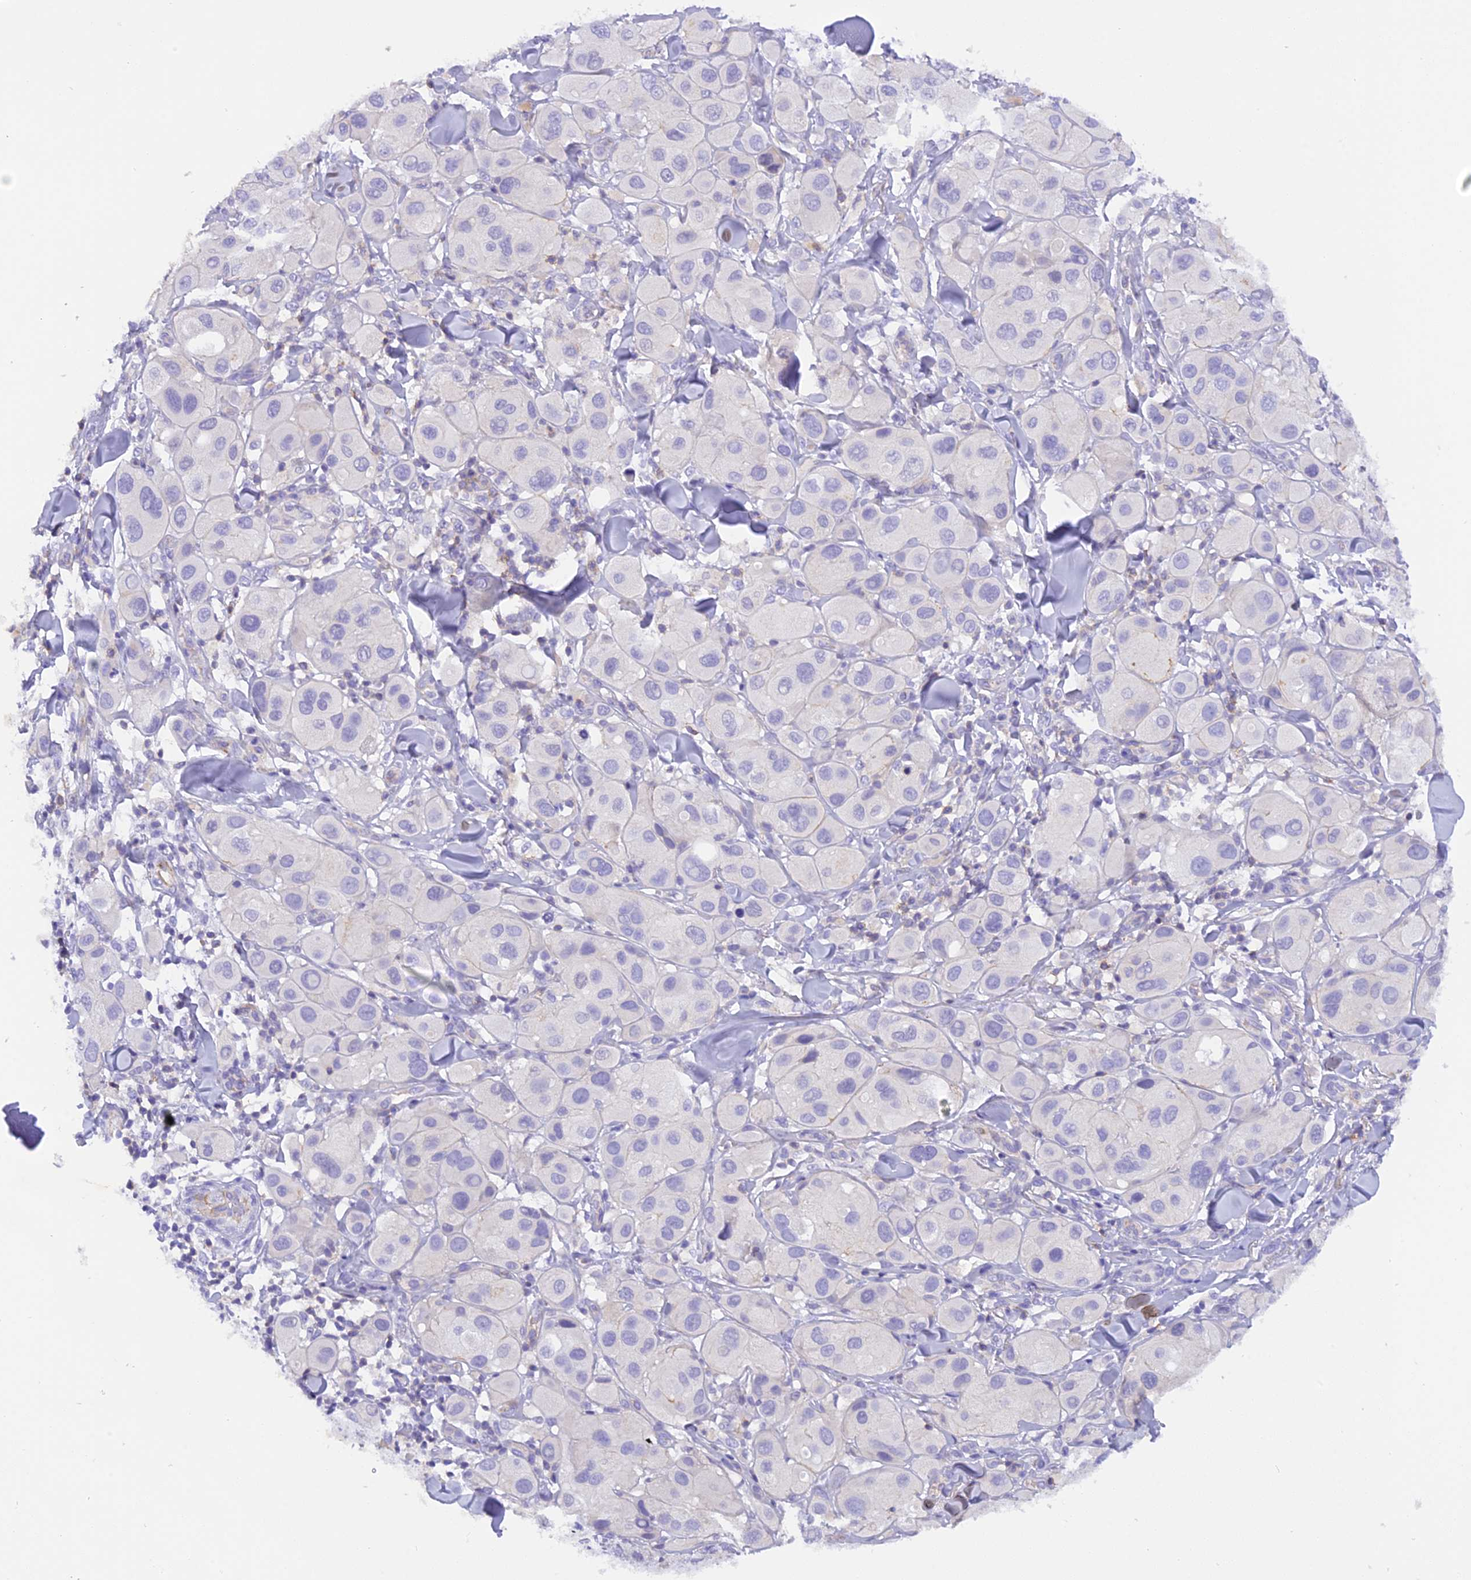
{"staining": {"intensity": "negative", "quantity": "none", "location": "none"}, "tissue": "melanoma", "cell_type": "Tumor cells", "image_type": "cancer", "snomed": [{"axis": "morphology", "description": "Malignant melanoma, Metastatic site"}, {"axis": "topography", "description": "Skin"}], "caption": "High magnification brightfield microscopy of melanoma stained with DAB (brown) and counterstained with hematoxylin (blue): tumor cells show no significant expression.", "gene": "FAM193A", "patient": {"sex": "male", "age": 41}}